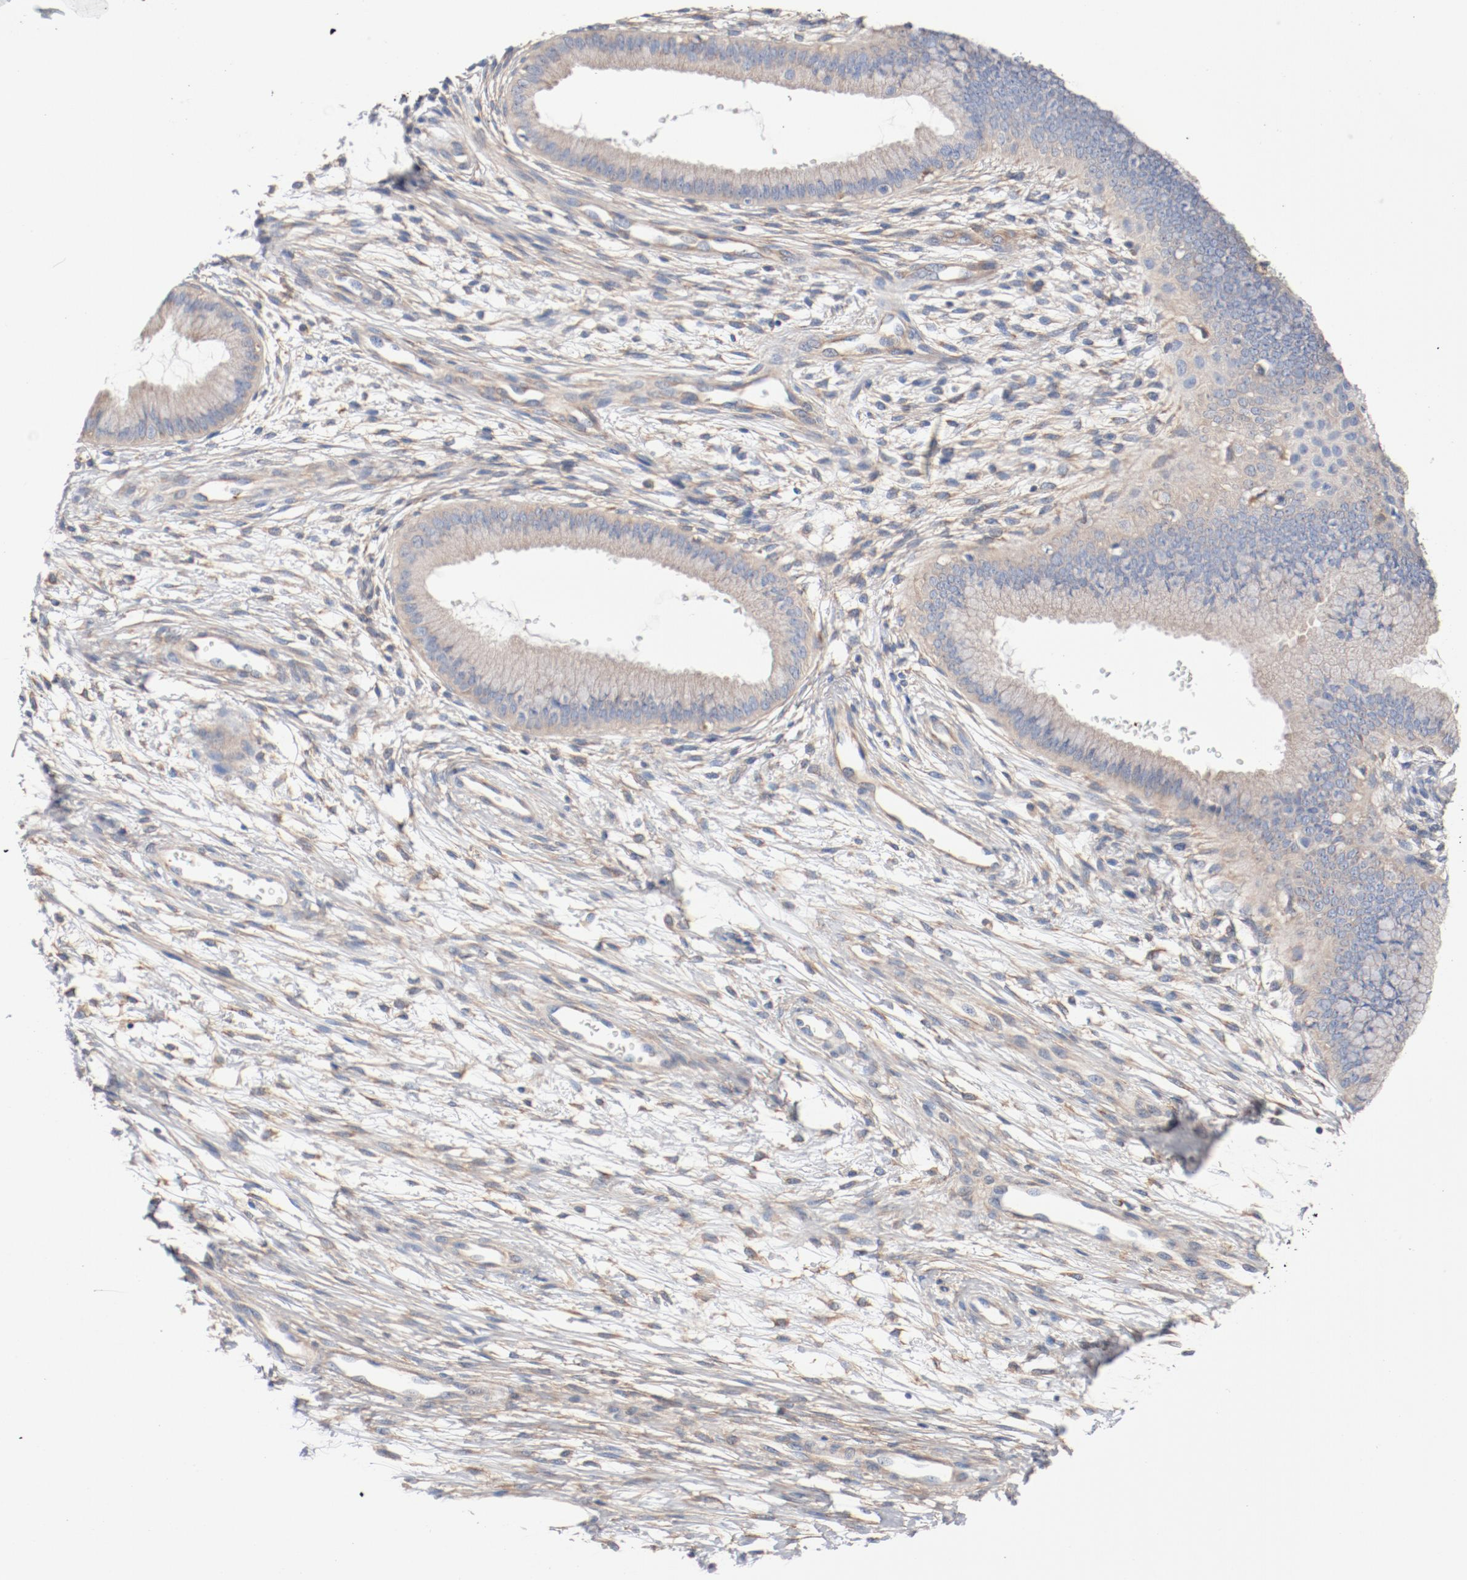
{"staining": {"intensity": "weak", "quantity": "25%-75%", "location": "cytoplasmic/membranous"}, "tissue": "cervix", "cell_type": "Glandular cells", "image_type": "normal", "snomed": [{"axis": "morphology", "description": "Normal tissue, NOS"}, {"axis": "topography", "description": "Cervix"}], "caption": "Protein staining of benign cervix reveals weak cytoplasmic/membranous positivity in approximately 25%-75% of glandular cells. The staining was performed using DAB (3,3'-diaminobenzidine) to visualize the protein expression in brown, while the nuclei were stained in blue with hematoxylin (Magnification: 20x).", "gene": "ILK", "patient": {"sex": "female", "age": 39}}